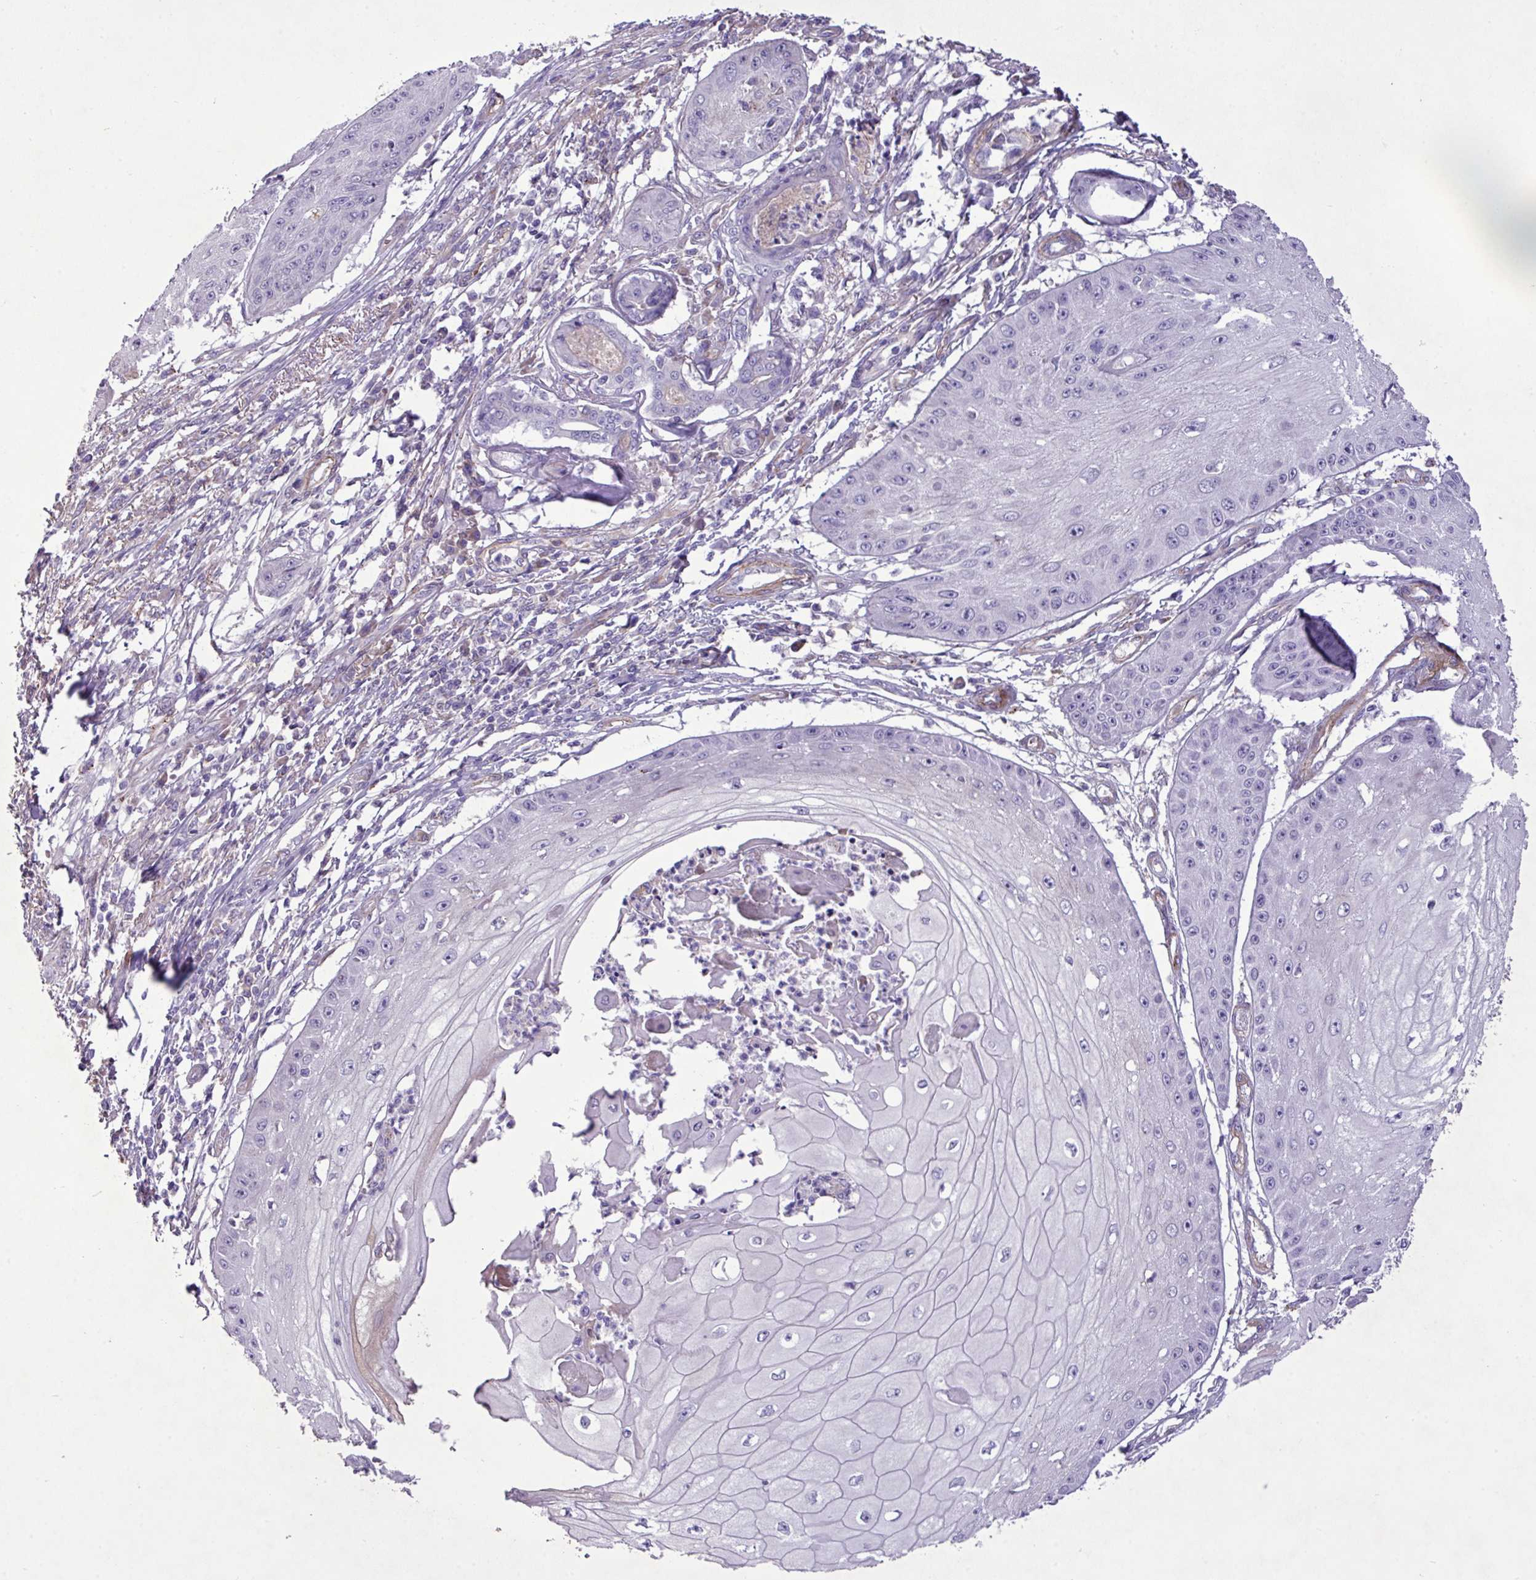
{"staining": {"intensity": "negative", "quantity": "none", "location": "none"}, "tissue": "skin cancer", "cell_type": "Tumor cells", "image_type": "cancer", "snomed": [{"axis": "morphology", "description": "Squamous cell carcinoma, NOS"}, {"axis": "topography", "description": "Skin"}], "caption": "This is an IHC micrograph of skin cancer. There is no positivity in tumor cells.", "gene": "CD248", "patient": {"sex": "male", "age": 70}}